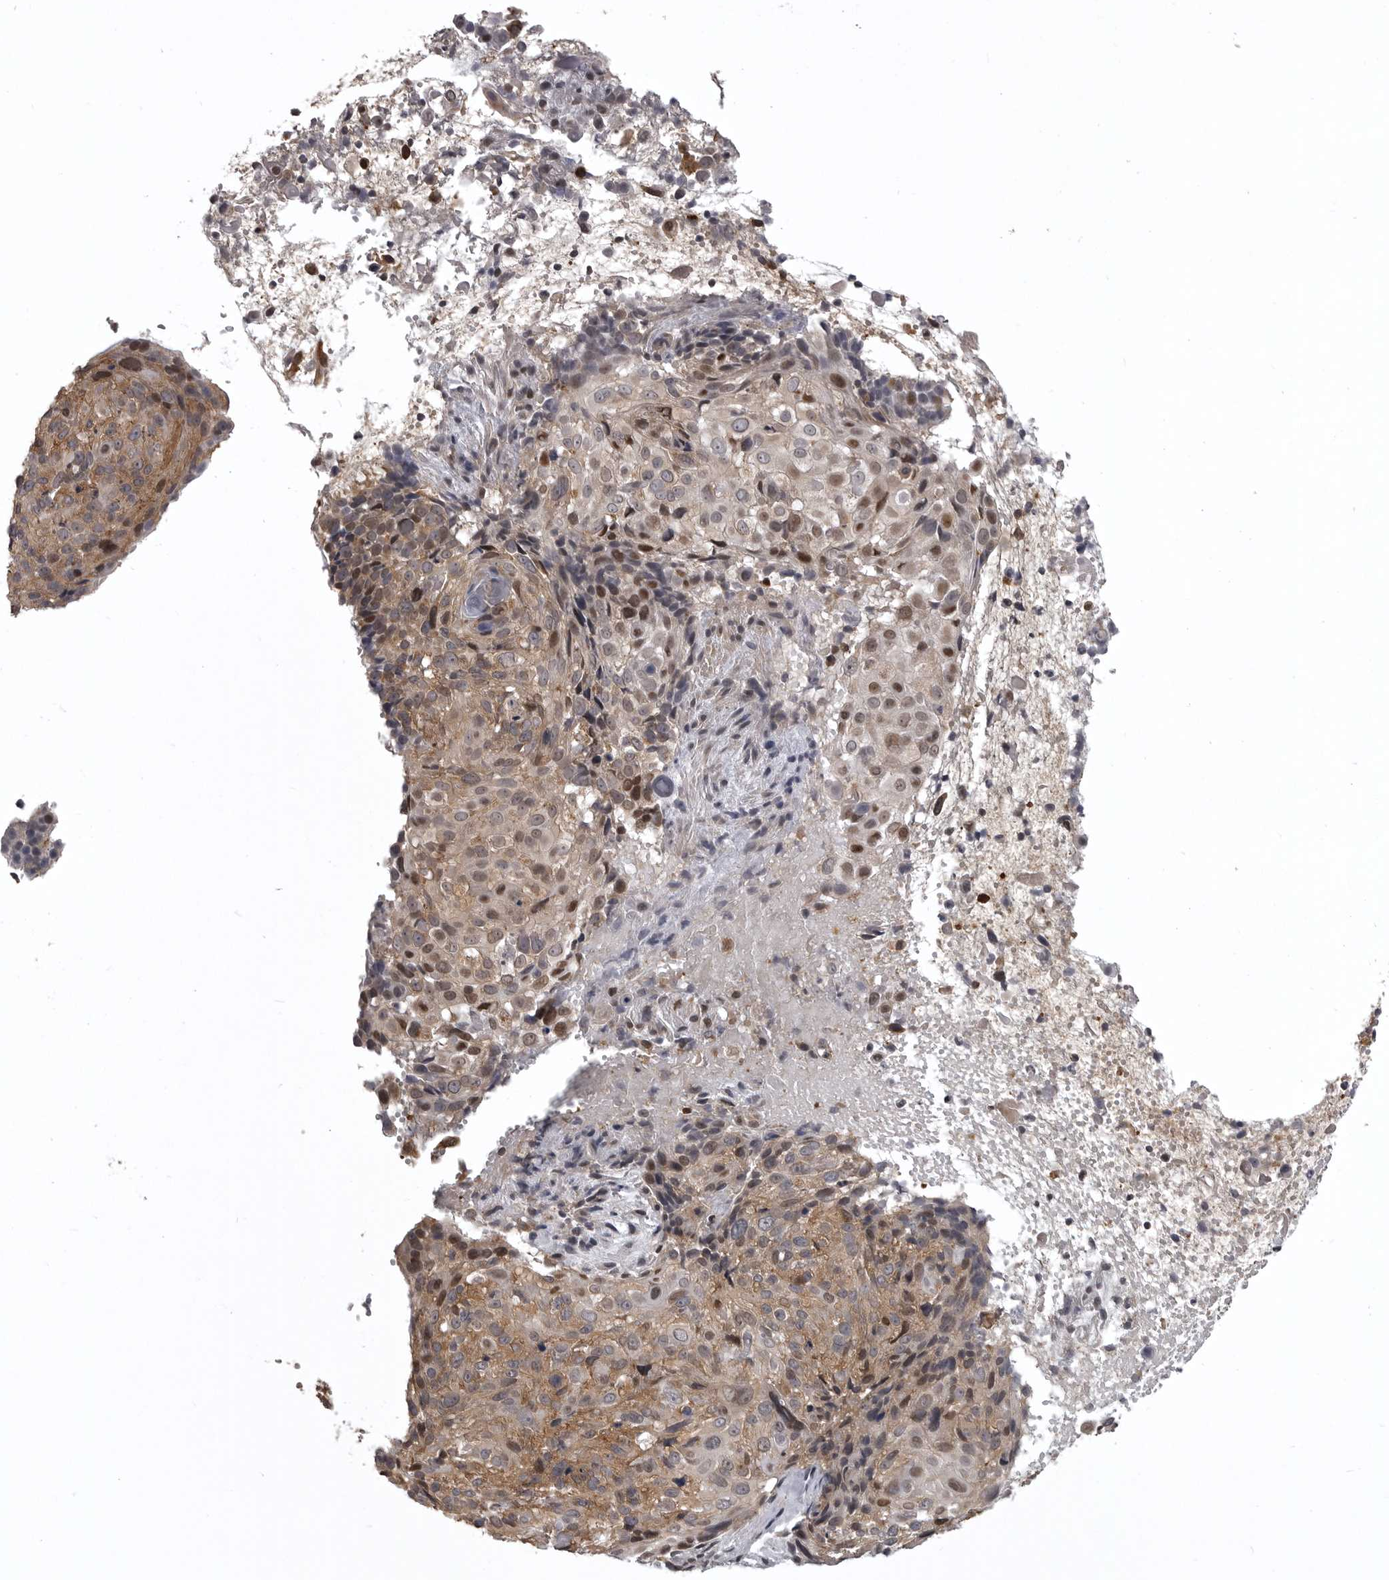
{"staining": {"intensity": "moderate", "quantity": ">75%", "location": "cytoplasmic/membranous,nuclear"}, "tissue": "cervical cancer", "cell_type": "Tumor cells", "image_type": "cancer", "snomed": [{"axis": "morphology", "description": "Squamous cell carcinoma, NOS"}, {"axis": "topography", "description": "Cervix"}], "caption": "Moderate cytoplasmic/membranous and nuclear expression is appreciated in about >75% of tumor cells in squamous cell carcinoma (cervical).", "gene": "SNX16", "patient": {"sex": "female", "age": 74}}